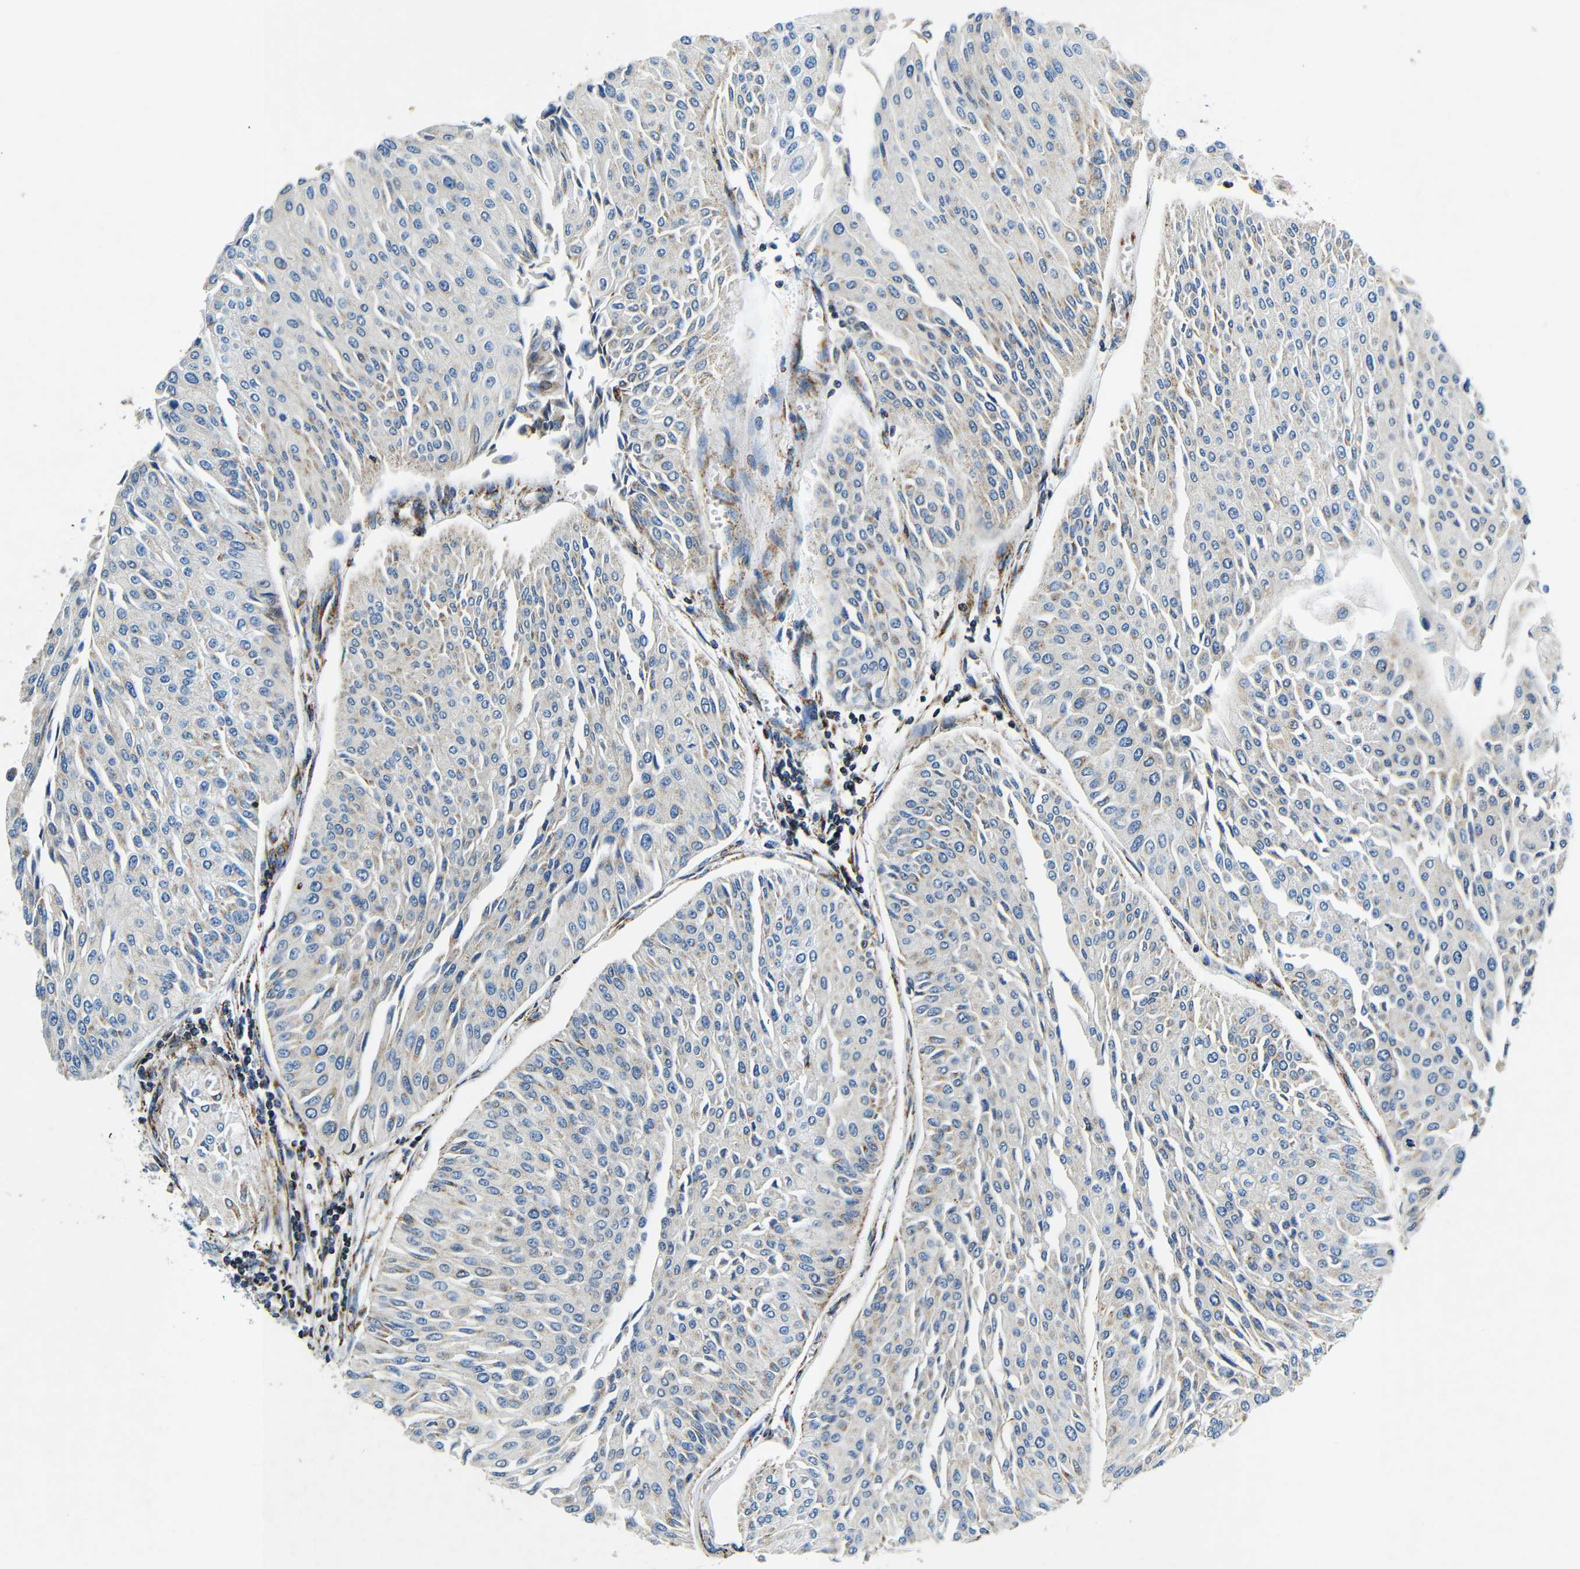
{"staining": {"intensity": "negative", "quantity": "none", "location": "none"}, "tissue": "urothelial cancer", "cell_type": "Tumor cells", "image_type": "cancer", "snomed": [{"axis": "morphology", "description": "Urothelial carcinoma, Low grade"}, {"axis": "topography", "description": "Urinary bladder"}], "caption": "Histopathology image shows no protein expression in tumor cells of urothelial cancer tissue.", "gene": "GALNT18", "patient": {"sex": "male", "age": 67}}